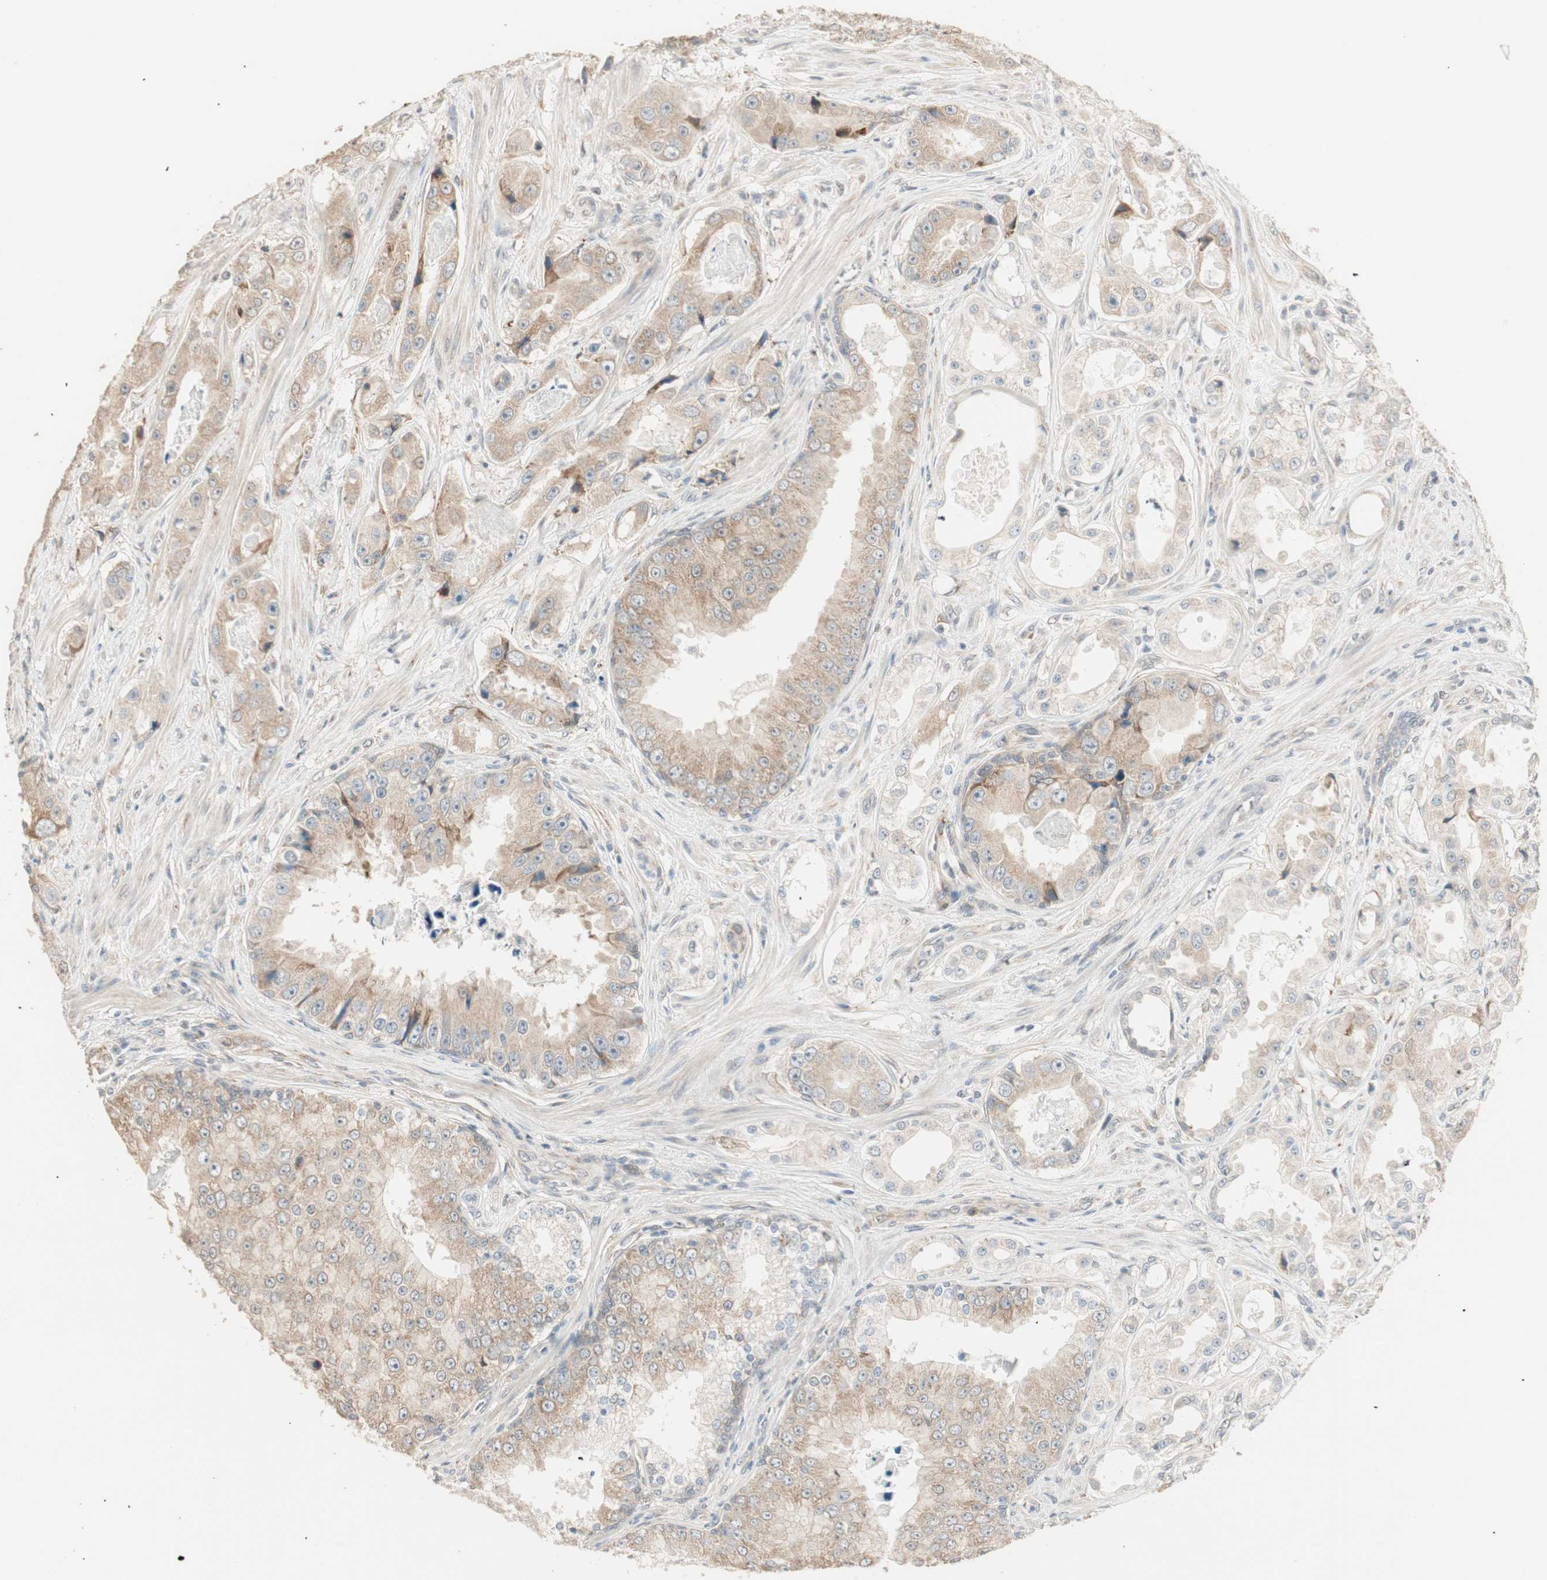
{"staining": {"intensity": "weak", "quantity": ">75%", "location": "cytoplasmic/membranous"}, "tissue": "prostate cancer", "cell_type": "Tumor cells", "image_type": "cancer", "snomed": [{"axis": "morphology", "description": "Adenocarcinoma, High grade"}, {"axis": "topography", "description": "Prostate"}], "caption": "Immunohistochemistry of prostate cancer displays low levels of weak cytoplasmic/membranous staining in about >75% of tumor cells. Using DAB (brown) and hematoxylin (blue) stains, captured at high magnification using brightfield microscopy.", "gene": "TASOR", "patient": {"sex": "male", "age": 73}}